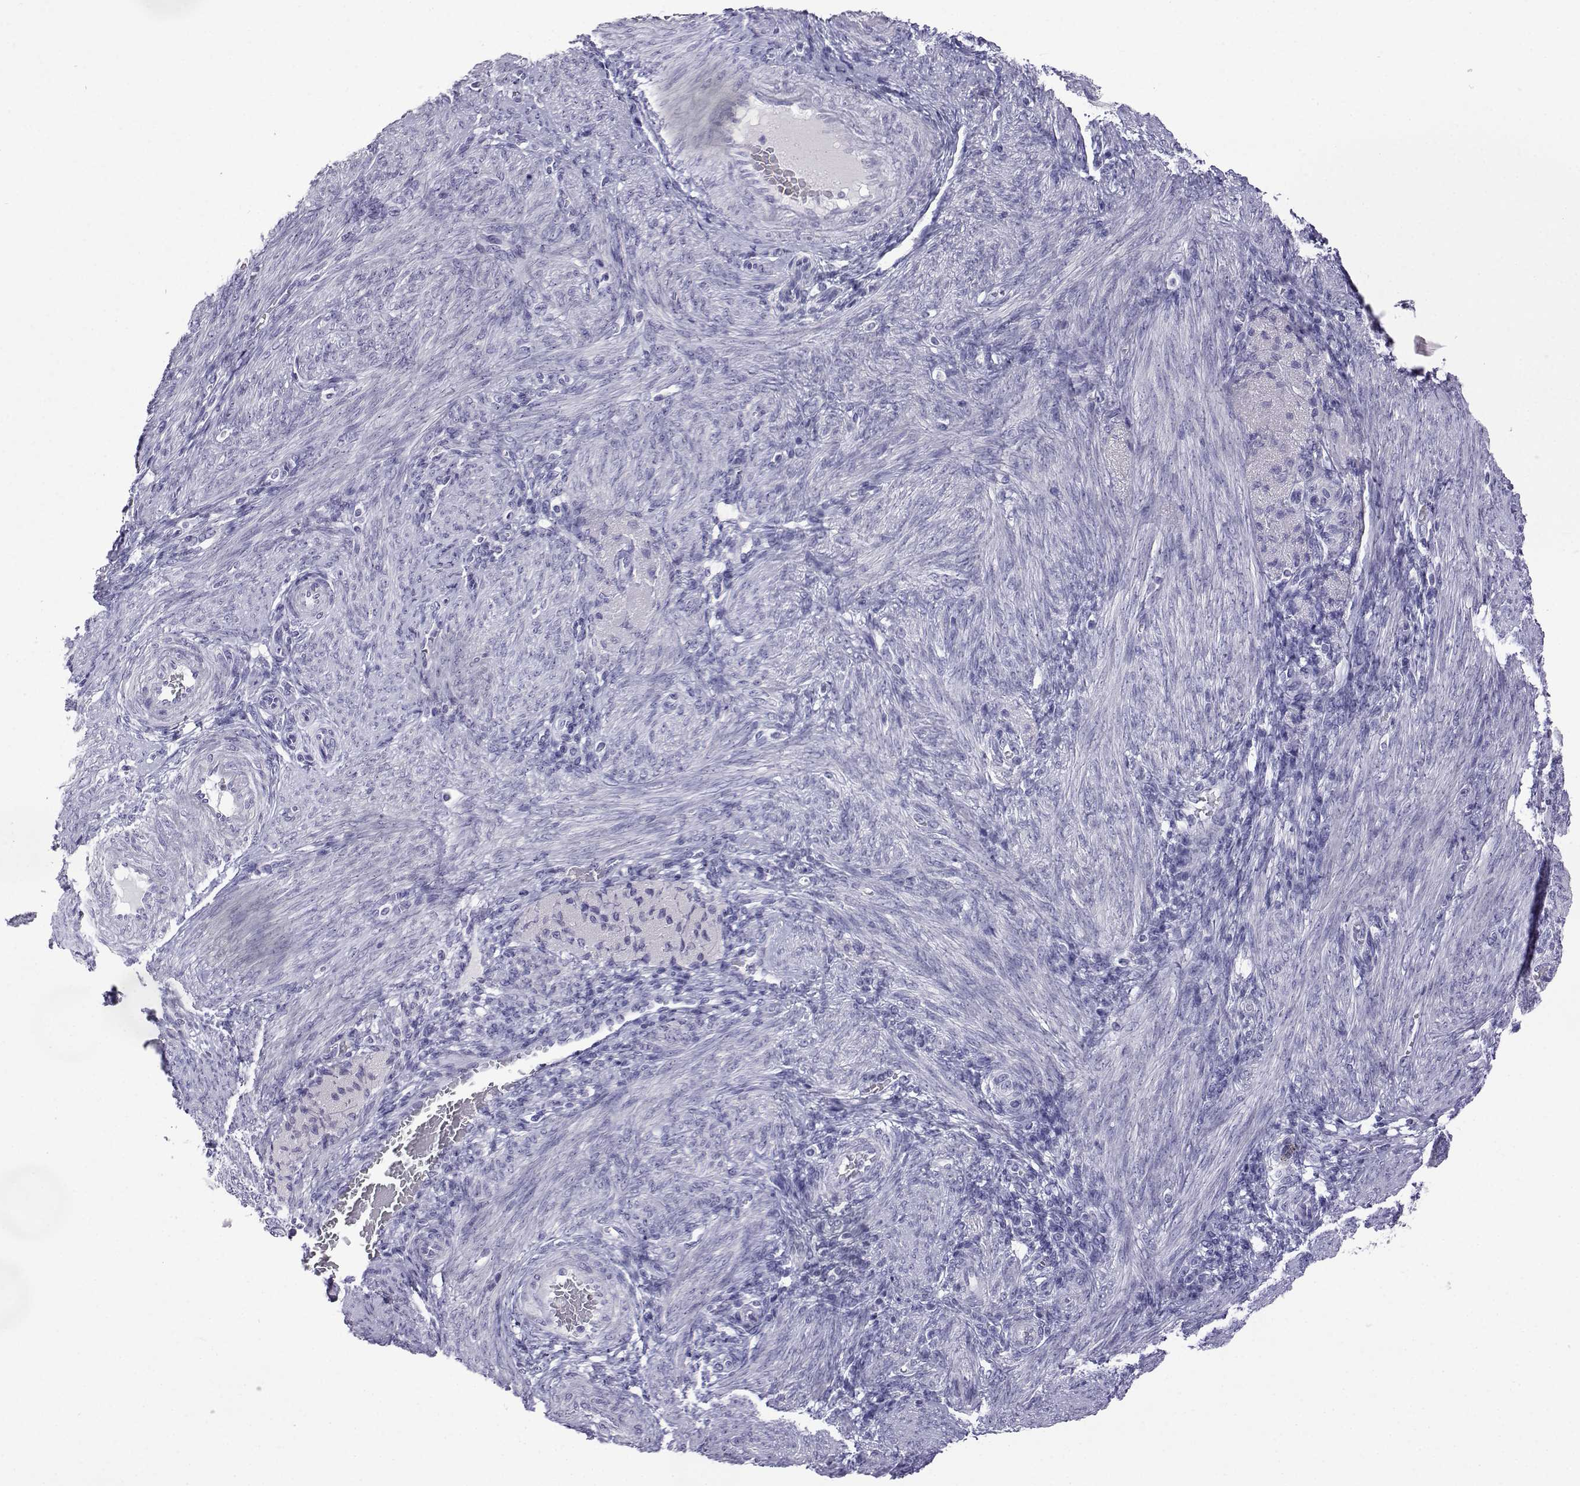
{"staining": {"intensity": "negative", "quantity": "none", "location": "none"}, "tissue": "endometrium", "cell_type": "Cells in endometrial stroma", "image_type": "normal", "snomed": [{"axis": "morphology", "description": "Normal tissue, NOS"}, {"axis": "topography", "description": "Endometrium"}], "caption": "Immunohistochemistry histopathology image of benign endometrium: human endometrium stained with DAB (3,3'-diaminobenzidine) demonstrates no significant protein staining in cells in endometrial stroma.", "gene": "ACTL7A", "patient": {"sex": "female", "age": 39}}